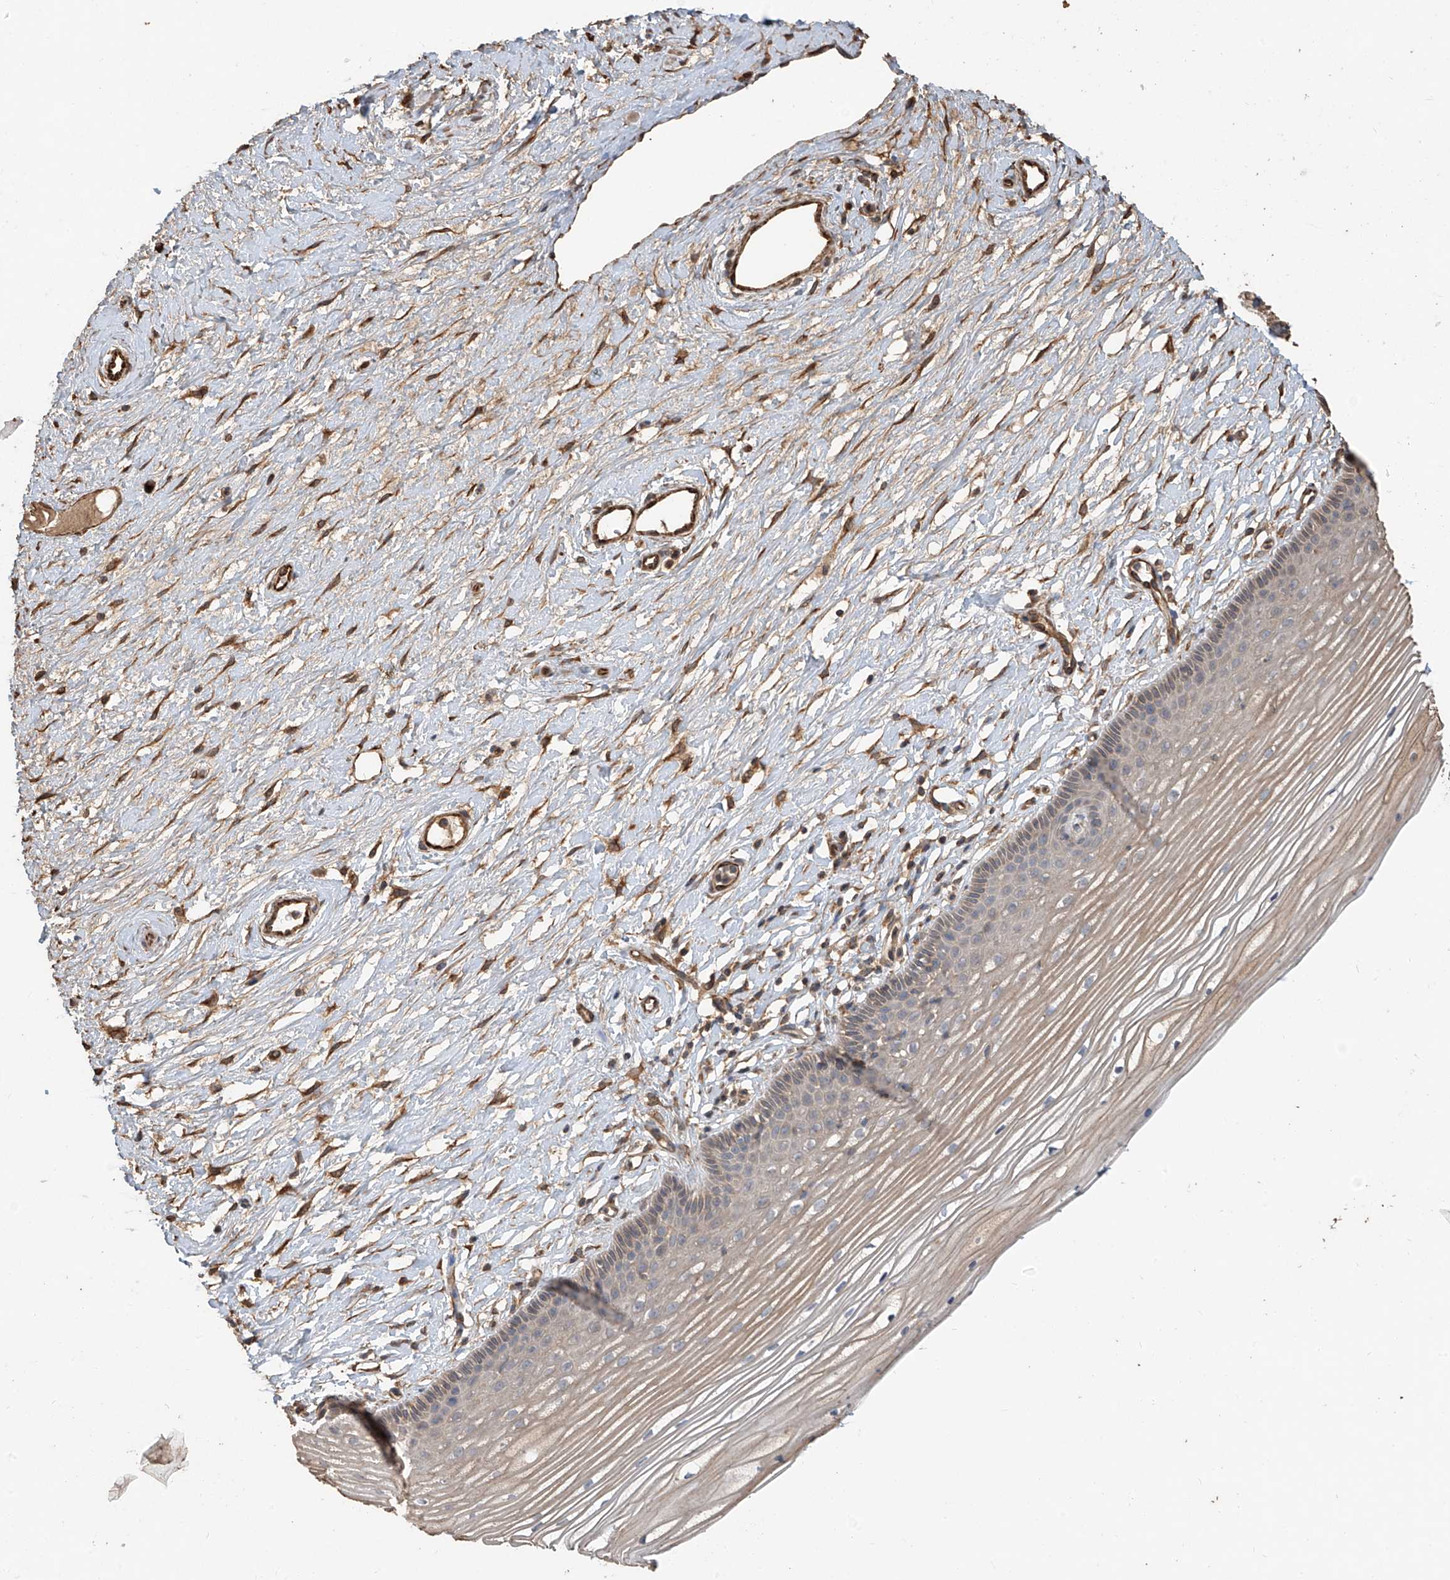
{"staining": {"intensity": "weak", "quantity": "25%-75%", "location": "cytoplasmic/membranous"}, "tissue": "vagina", "cell_type": "Squamous epithelial cells", "image_type": "normal", "snomed": [{"axis": "morphology", "description": "Normal tissue, NOS"}, {"axis": "topography", "description": "Vagina"}, {"axis": "topography", "description": "Cervix"}], "caption": "Weak cytoplasmic/membranous positivity is identified in about 25%-75% of squamous epithelial cells in benign vagina. Immunohistochemistry stains the protein in brown and the nuclei are stained blue.", "gene": "AGBL5", "patient": {"sex": "female", "age": 40}}